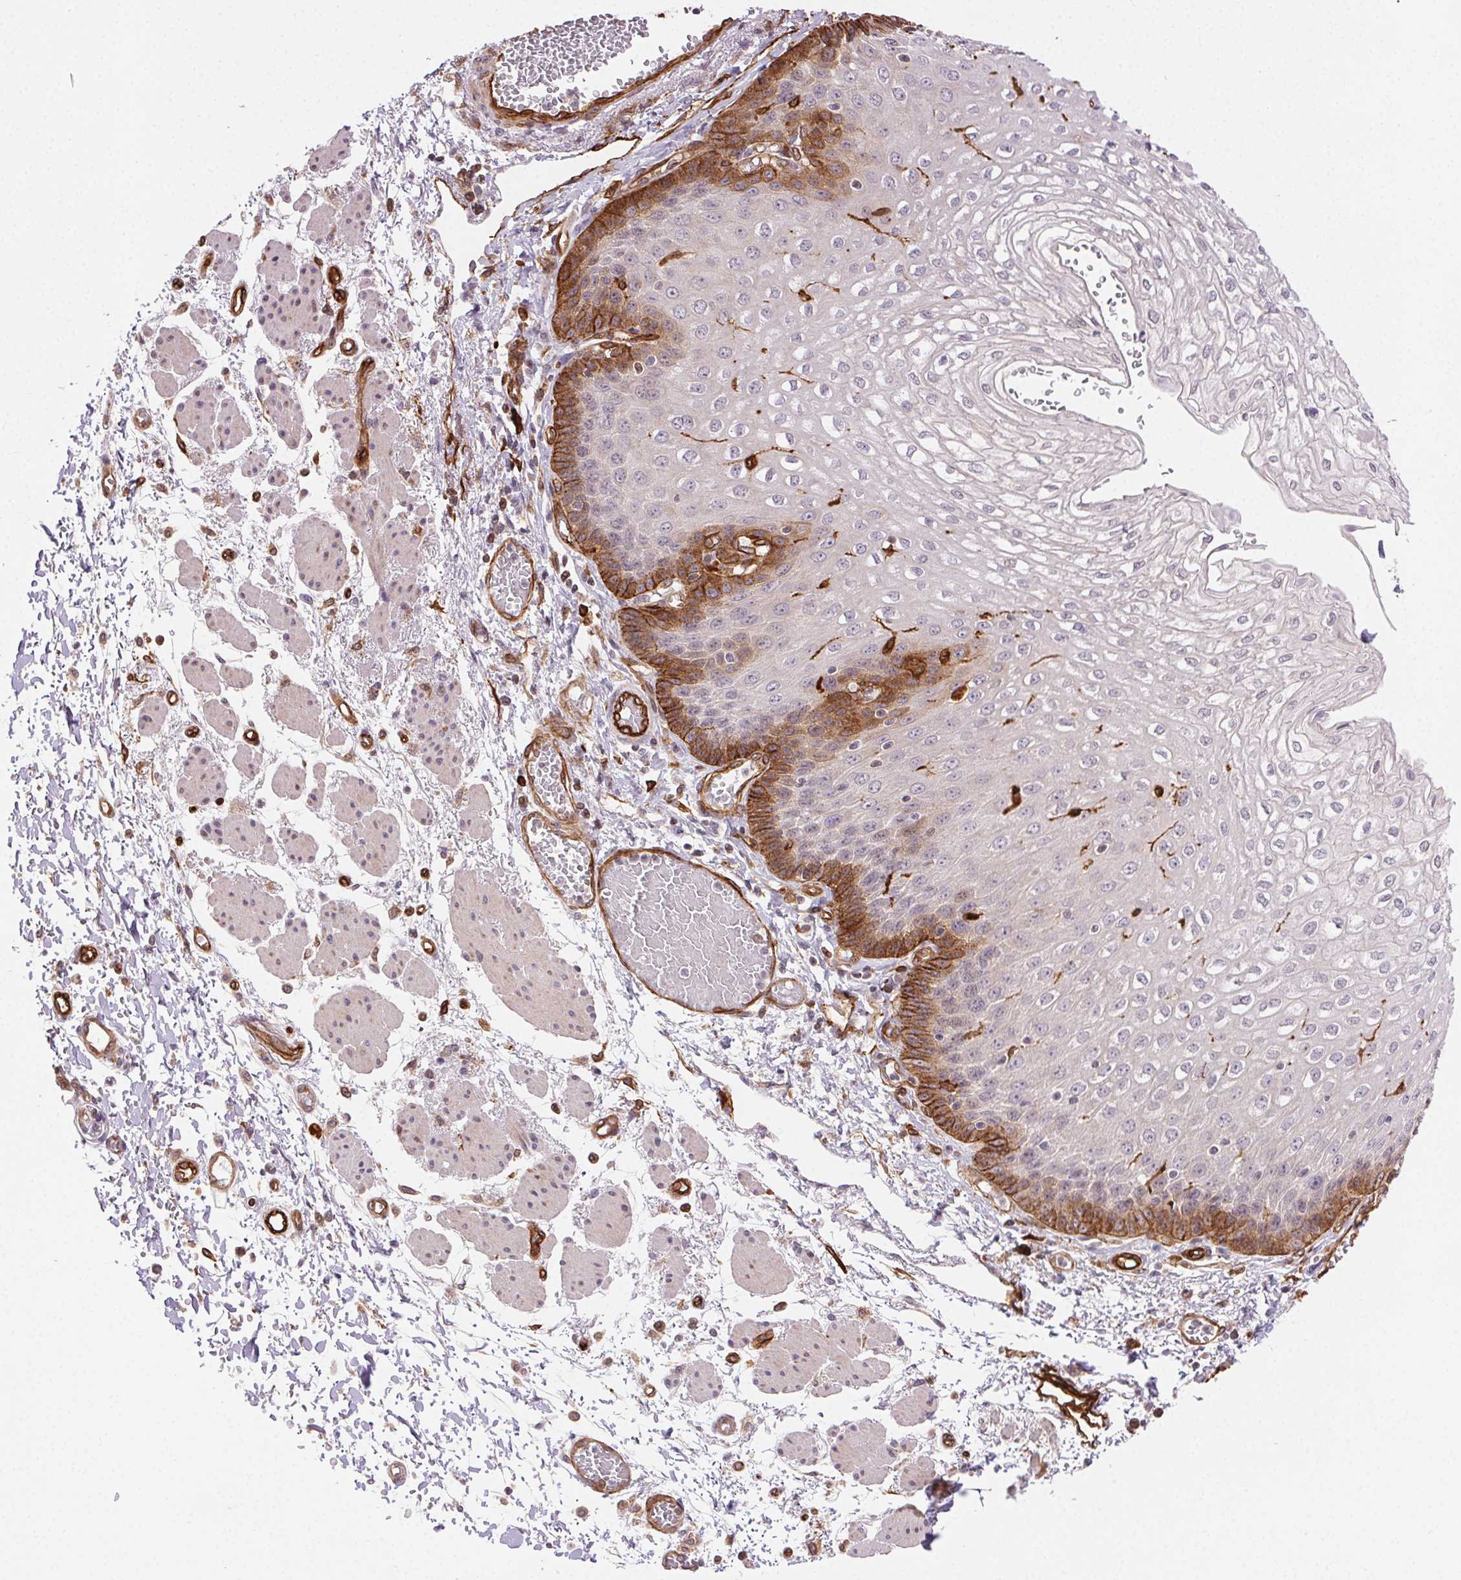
{"staining": {"intensity": "strong", "quantity": "<25%", "location": "cytoplasmic/membranous"}, "tissue": "esophagus", "cell_type": "Squamous epithelial cells", "image_type": "normal", "snomed": [{"axis": "morphology", "description": "Normal tissue, NOS"}, {"axis": "morphology", "description": "Adenocarcinoma, NOS"}, {"axis": "topography", "description": "Esophagus"}], "caption": "IHC of unremarkable human esophagus reveals medium levels of strong cytoplasmic/membranous positivity in about <25% of squamous epithelial cells. (Stains: DAB in brown, nuclei in blue, Microscopy: brightfield microscopy at high magnification).", "gene": "RNASET2", "patient": {"sex": "male", "age": 81}}